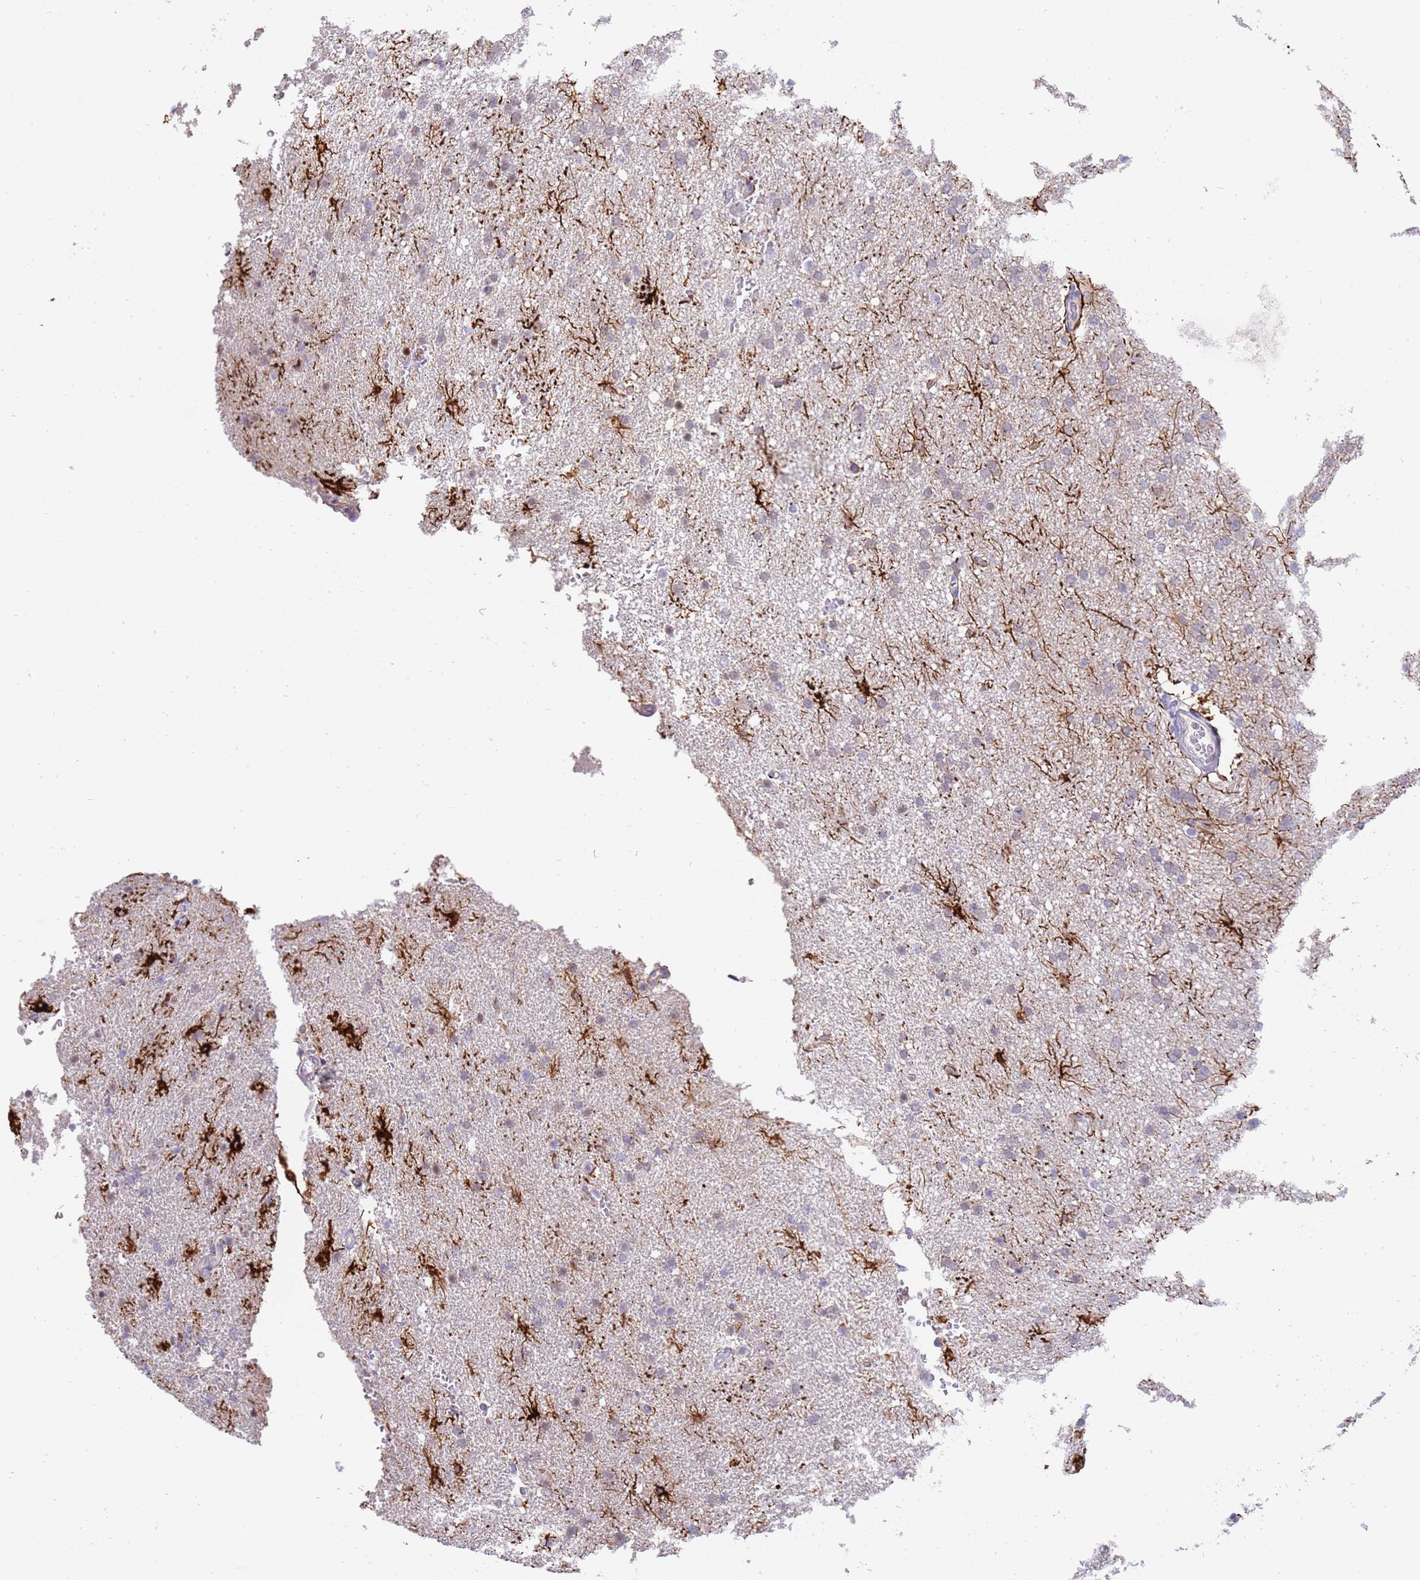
{"staining": {"intensity": "negative", "quantity": "none", "location": "none"}, "tissue": "glioma", "cell_type": "Tumor cells", "image_type": "cancer", "snomed": [{"axis": "morphology", "description": "Glioma, malignant, High grade"}, {"axis": "topography", "description": "Brain"}], "caption": "A photomicrograph of human malignant glioma (high-grade) is negative for staining in tumor cells.", "gene": "STK25", "patient": {"sex": "male", "age": 72}}